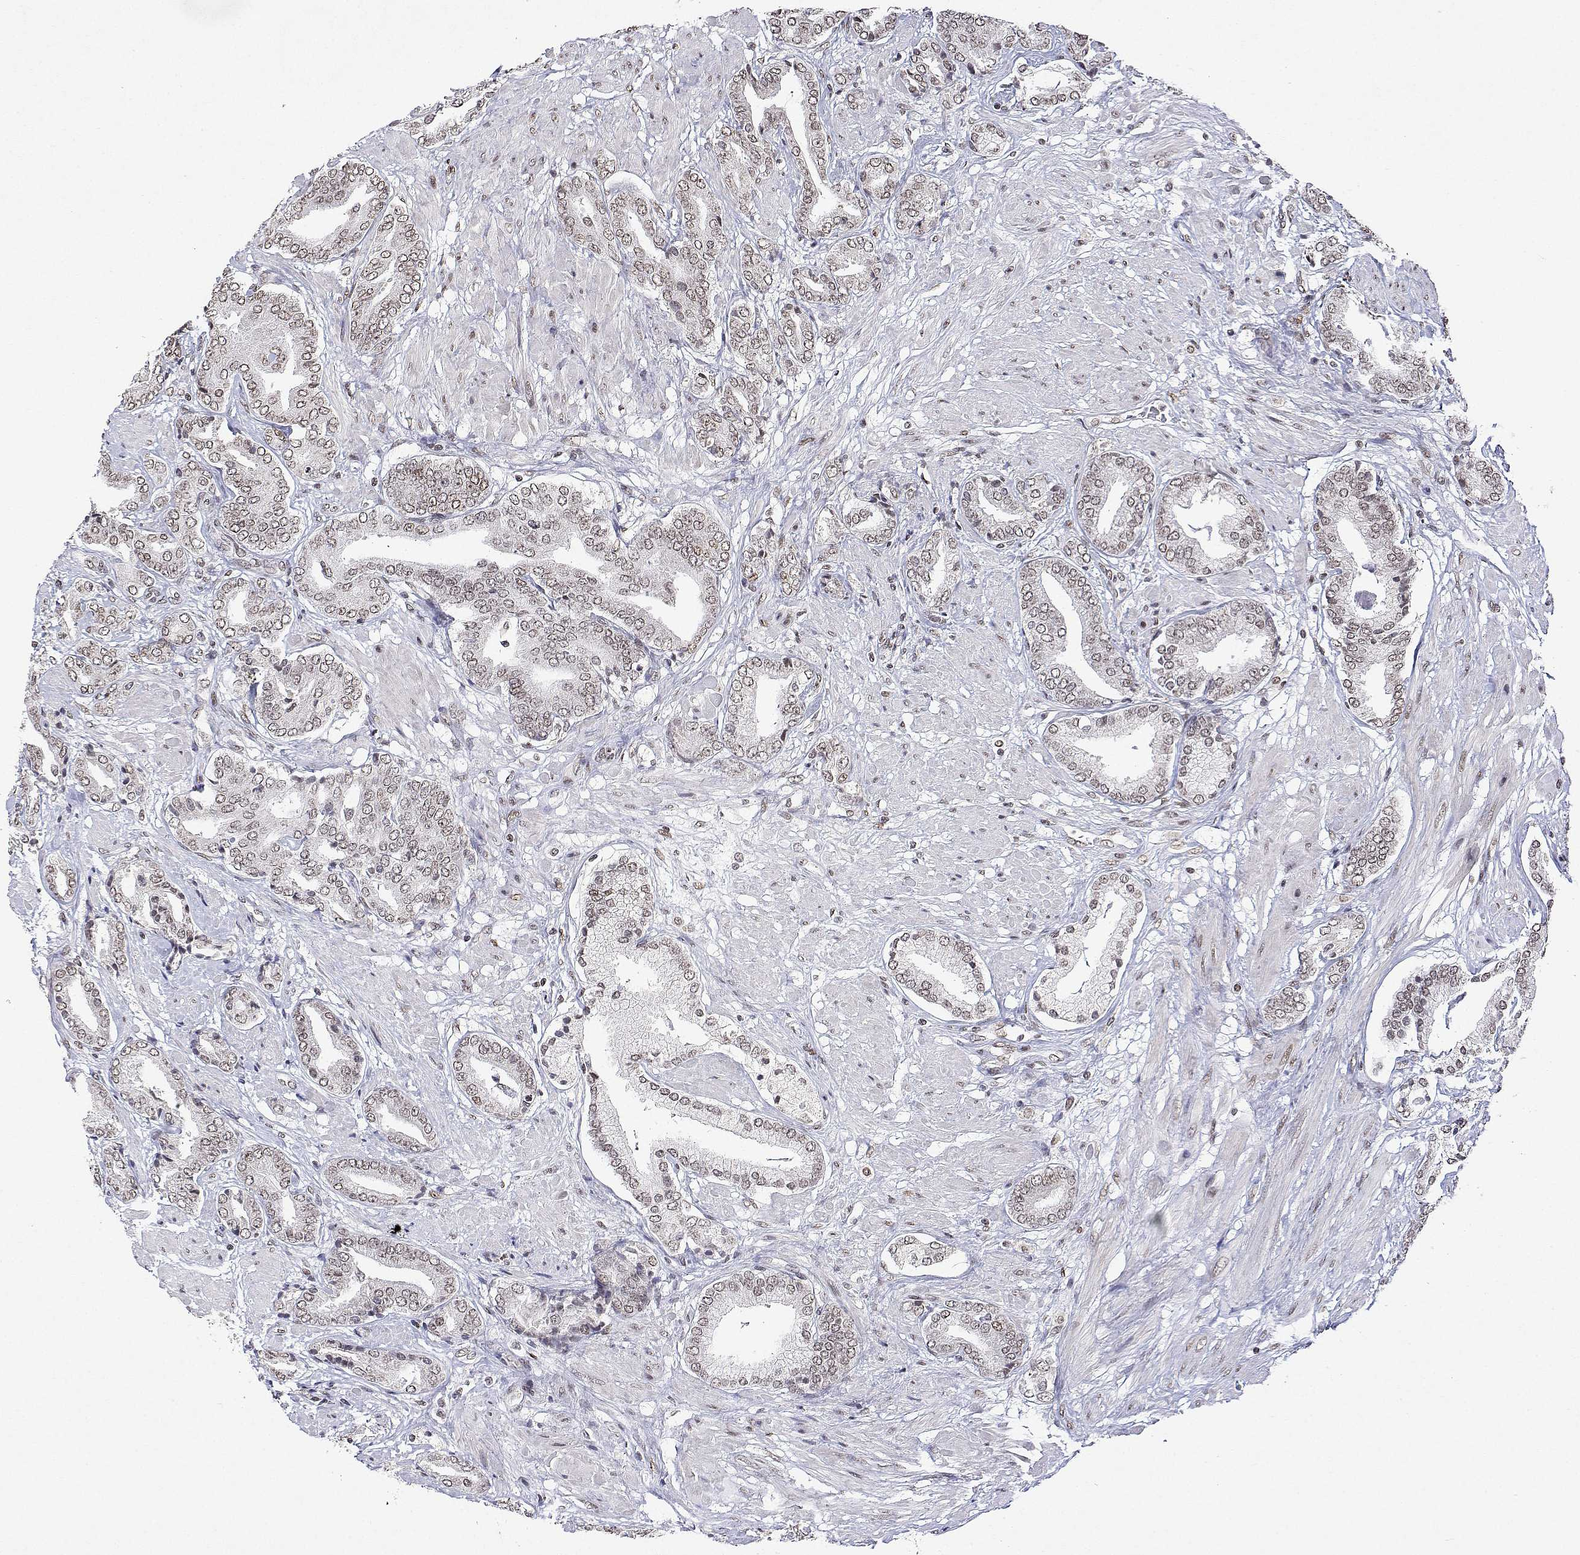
{"staining": {"intensity": "weak", "quantity": ">75%", "location": "nuclear"}, "tissue": "prostate cancer", "cell_type": "Tumor cells", "image_type": "cancer", "snomed": [{"axis": "morphology", "description": "Adenocarcinoma, High grade"}, {"axis": "topography", "description": "Prostate"}], "caption": "Protein expression analysis of human prostate cancer reveals weak nuclear expression in approximately >75% of tumor cells. (IHC, brightfield microscopy, high magnification).", "gene": "XPC", "patient": {"sex": "male", "age": 56}}